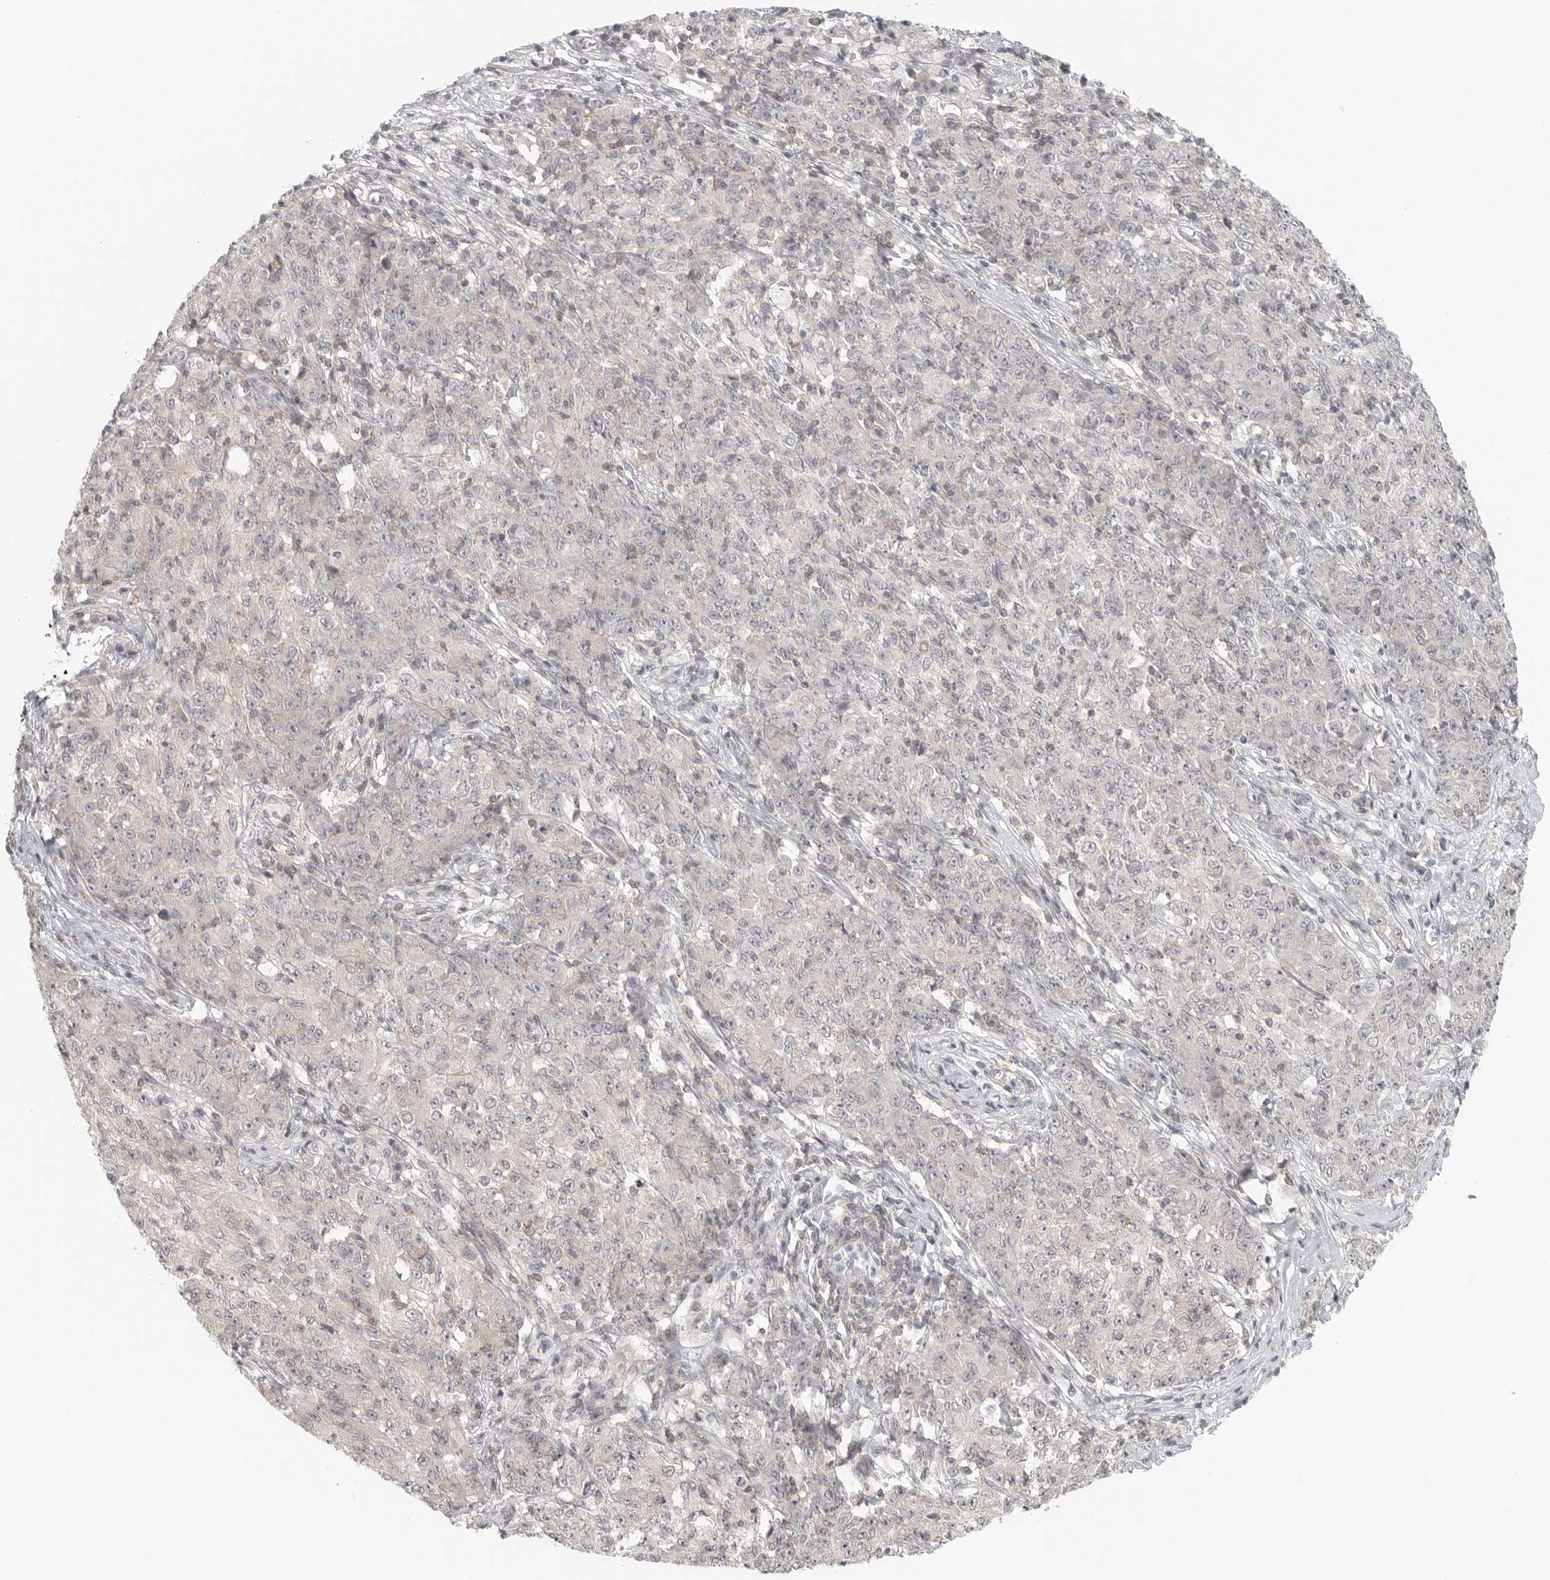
{"staining": {"intensity": "negative", "quantity": "none", "location": "none"}, "tissue": "ovarian cancer", "cell_type": "Tumor cells", "image_type": "cancer", "snomed": [{"axis": "morphology", "description": "Carcinoma, endometroid"}, {"axis": "topography", "description": "Ovary"}], "caption": "There is no significant staining in tumor cells of ovarian cancer (endometroid carcinoma).", "gene": "HDAC6", "patient": {"sex": "female", "age": 42}}